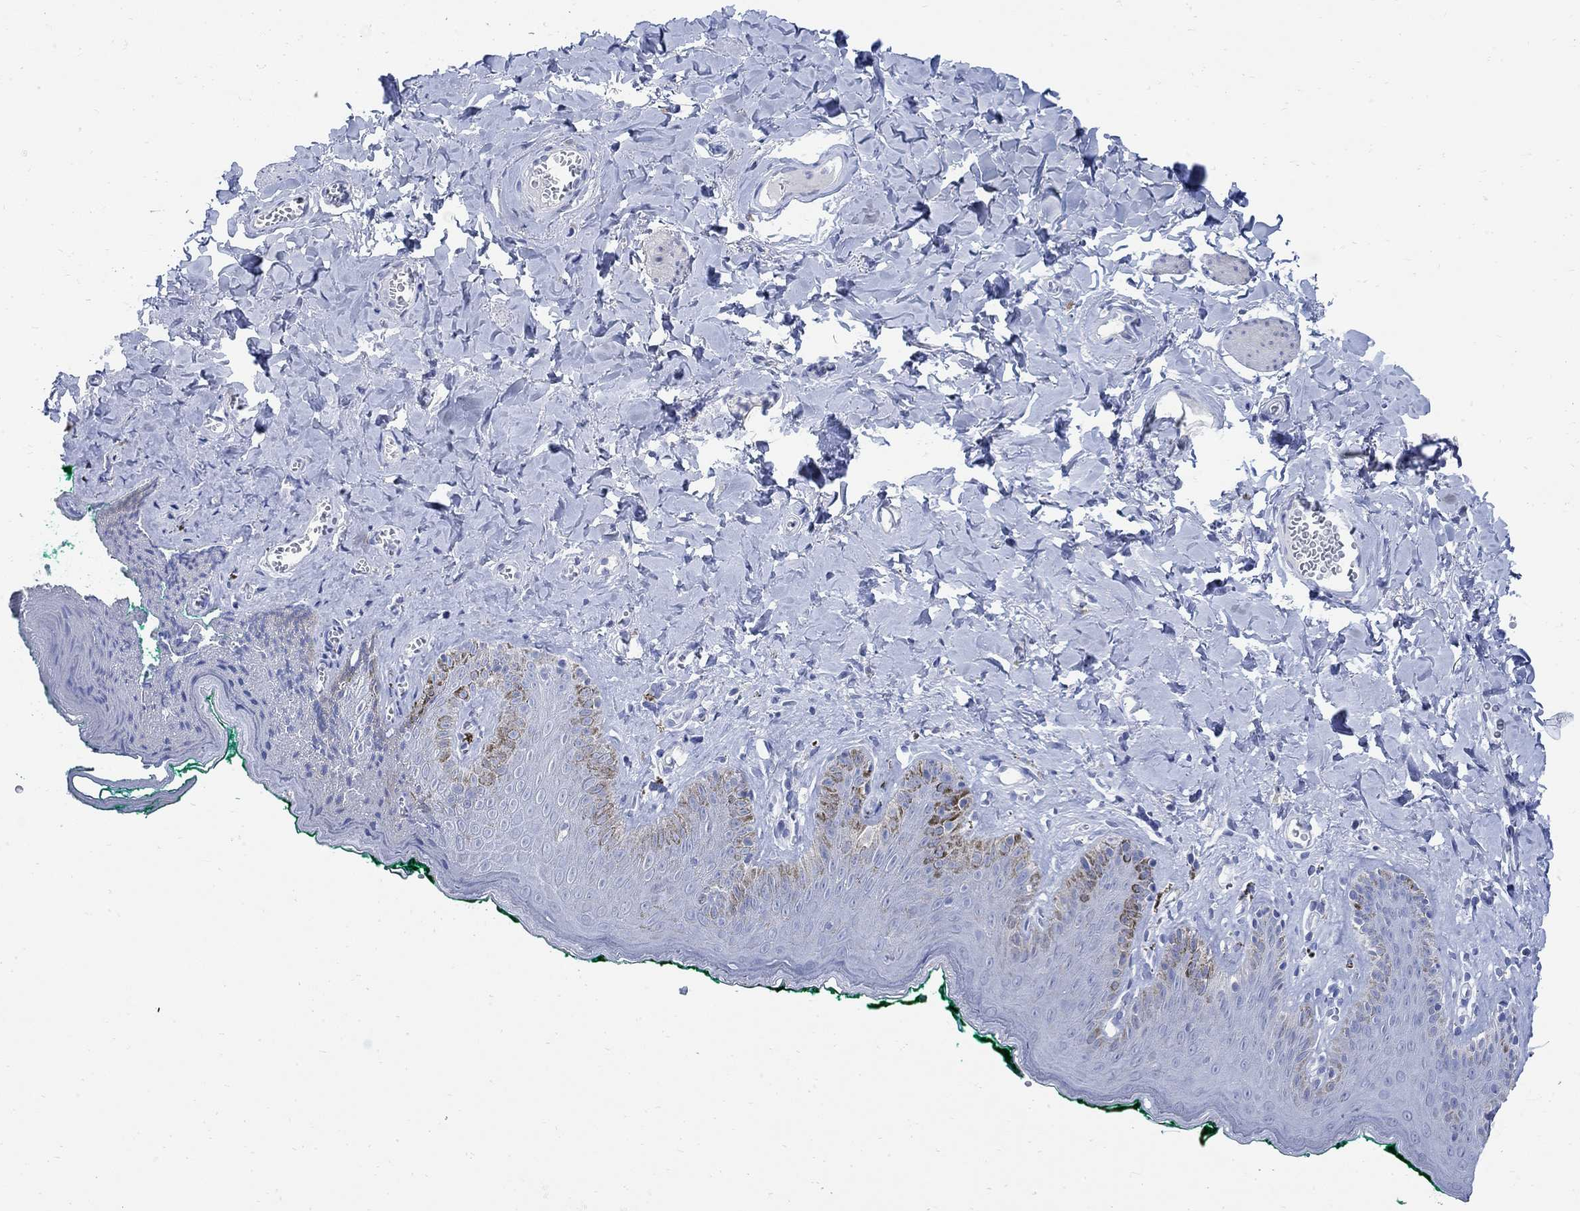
{"staining": {"intensity": "weak", "quantity": "<25%", "location": "cytoplasmic/membranous"}, "tissue": "skin", "cell_type": "Epidermal cells", "image_type": "normal", "snomed": [{"axis": "morphology", "description": "Normal tissue, NOS"}, {"axis": "topography", "description": "Vulva"}], "caption": "An immunohistochemistry (IHC) histopathology image of unremarkable skin is shown. There is no staining in epidermal cells of skin. Nuclei are stained in blue.", "gene": "CAMK2N1", "patient": {"sex": "female", "age": 66}}